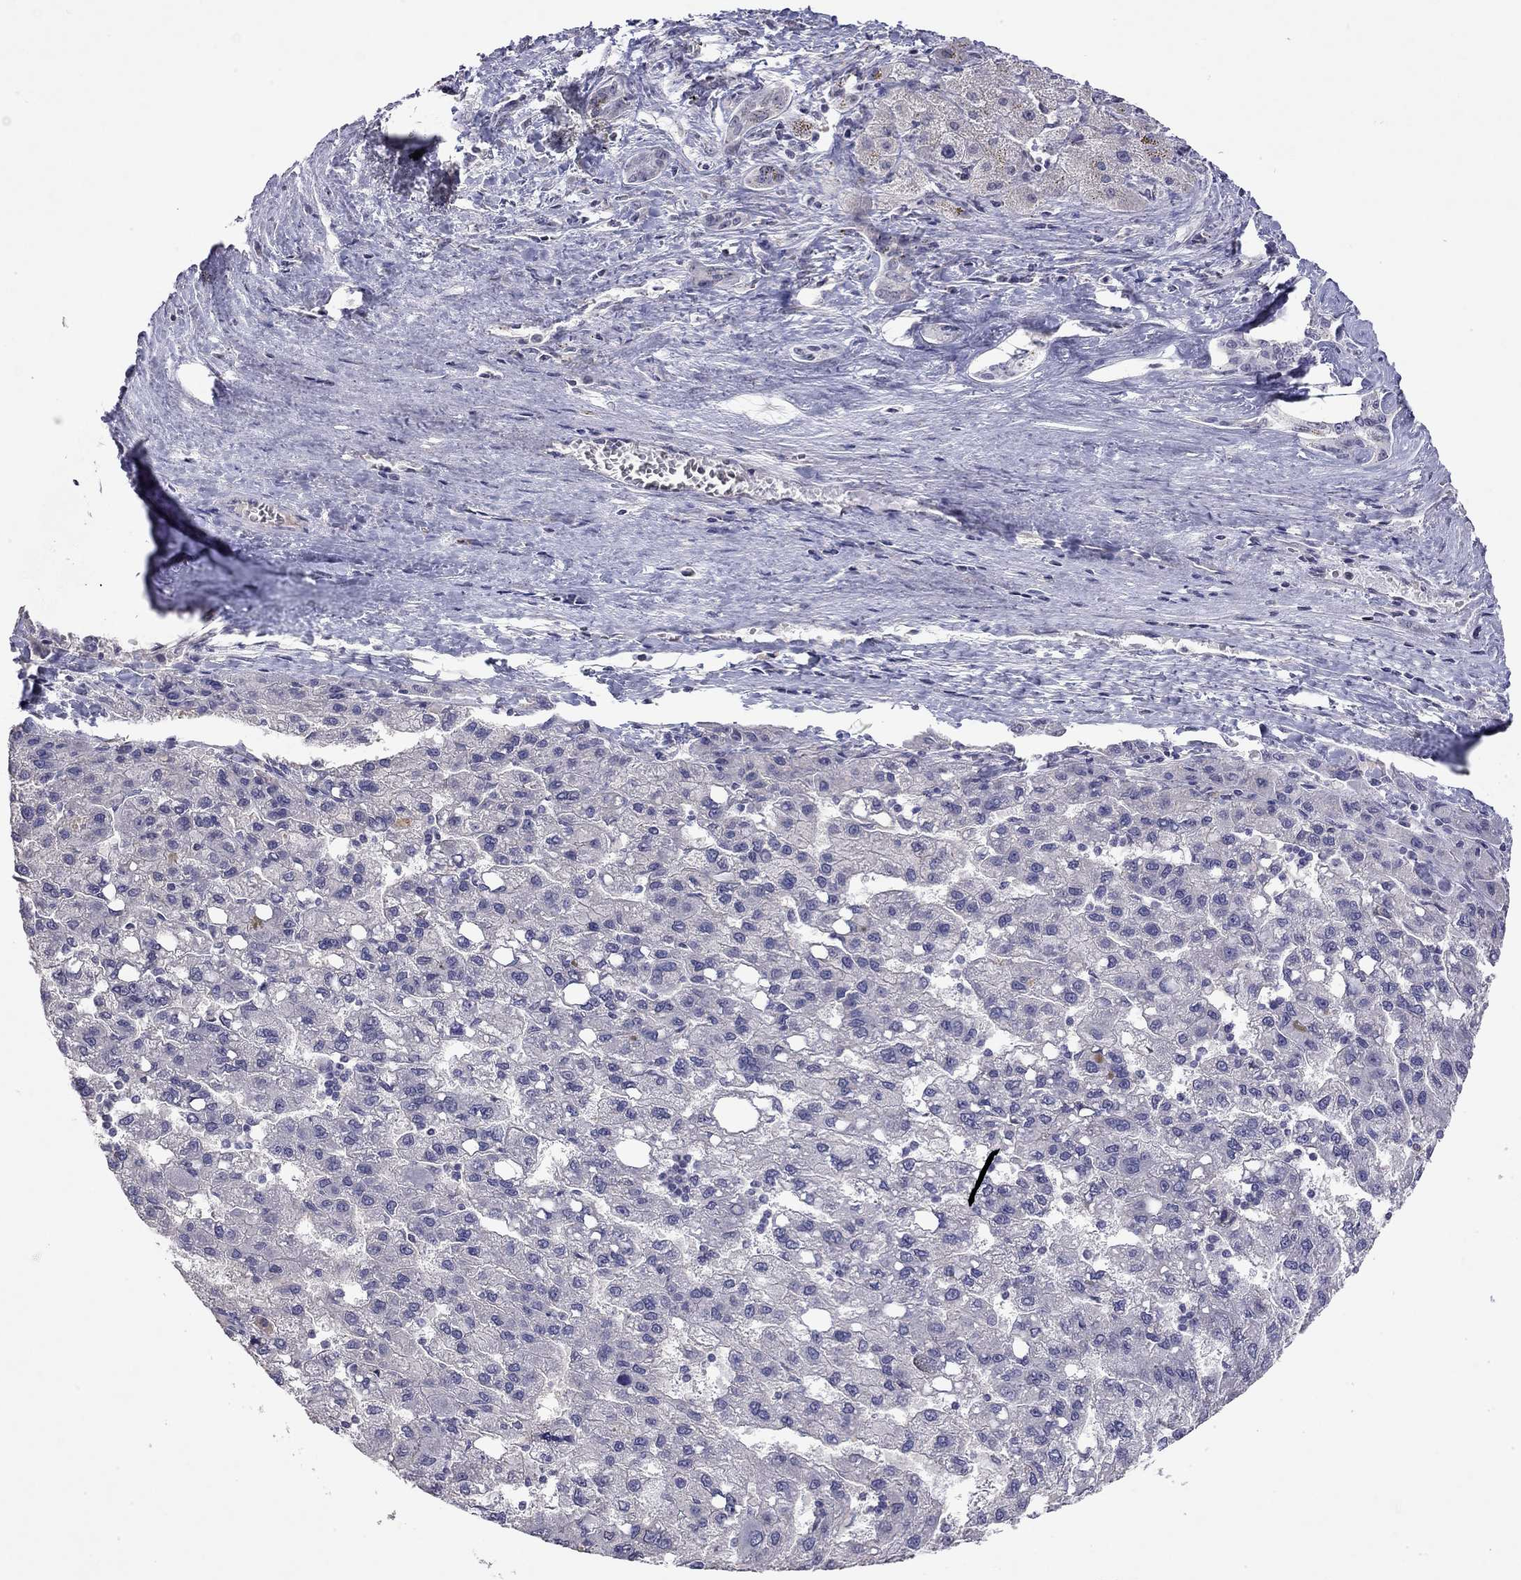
{"staining": {"intensity": "negative", "quantity": "none", "location": "none"}, "tissue": "liver cancer", "cell_type": "Tumor cells", "image_type": "cancer", "snomed": [{"axis": "morphology", "description": "Carcinoma, Hepatocellular, NOS"}, {"axis": "topography", "description": "Liver"}], "caption": "Protein analysis of liver hepatocellular carcinoma reveals no significant staining in tumor cells.", "gene": "WNK3", "patient": {"sex": "female", "age": 82}}